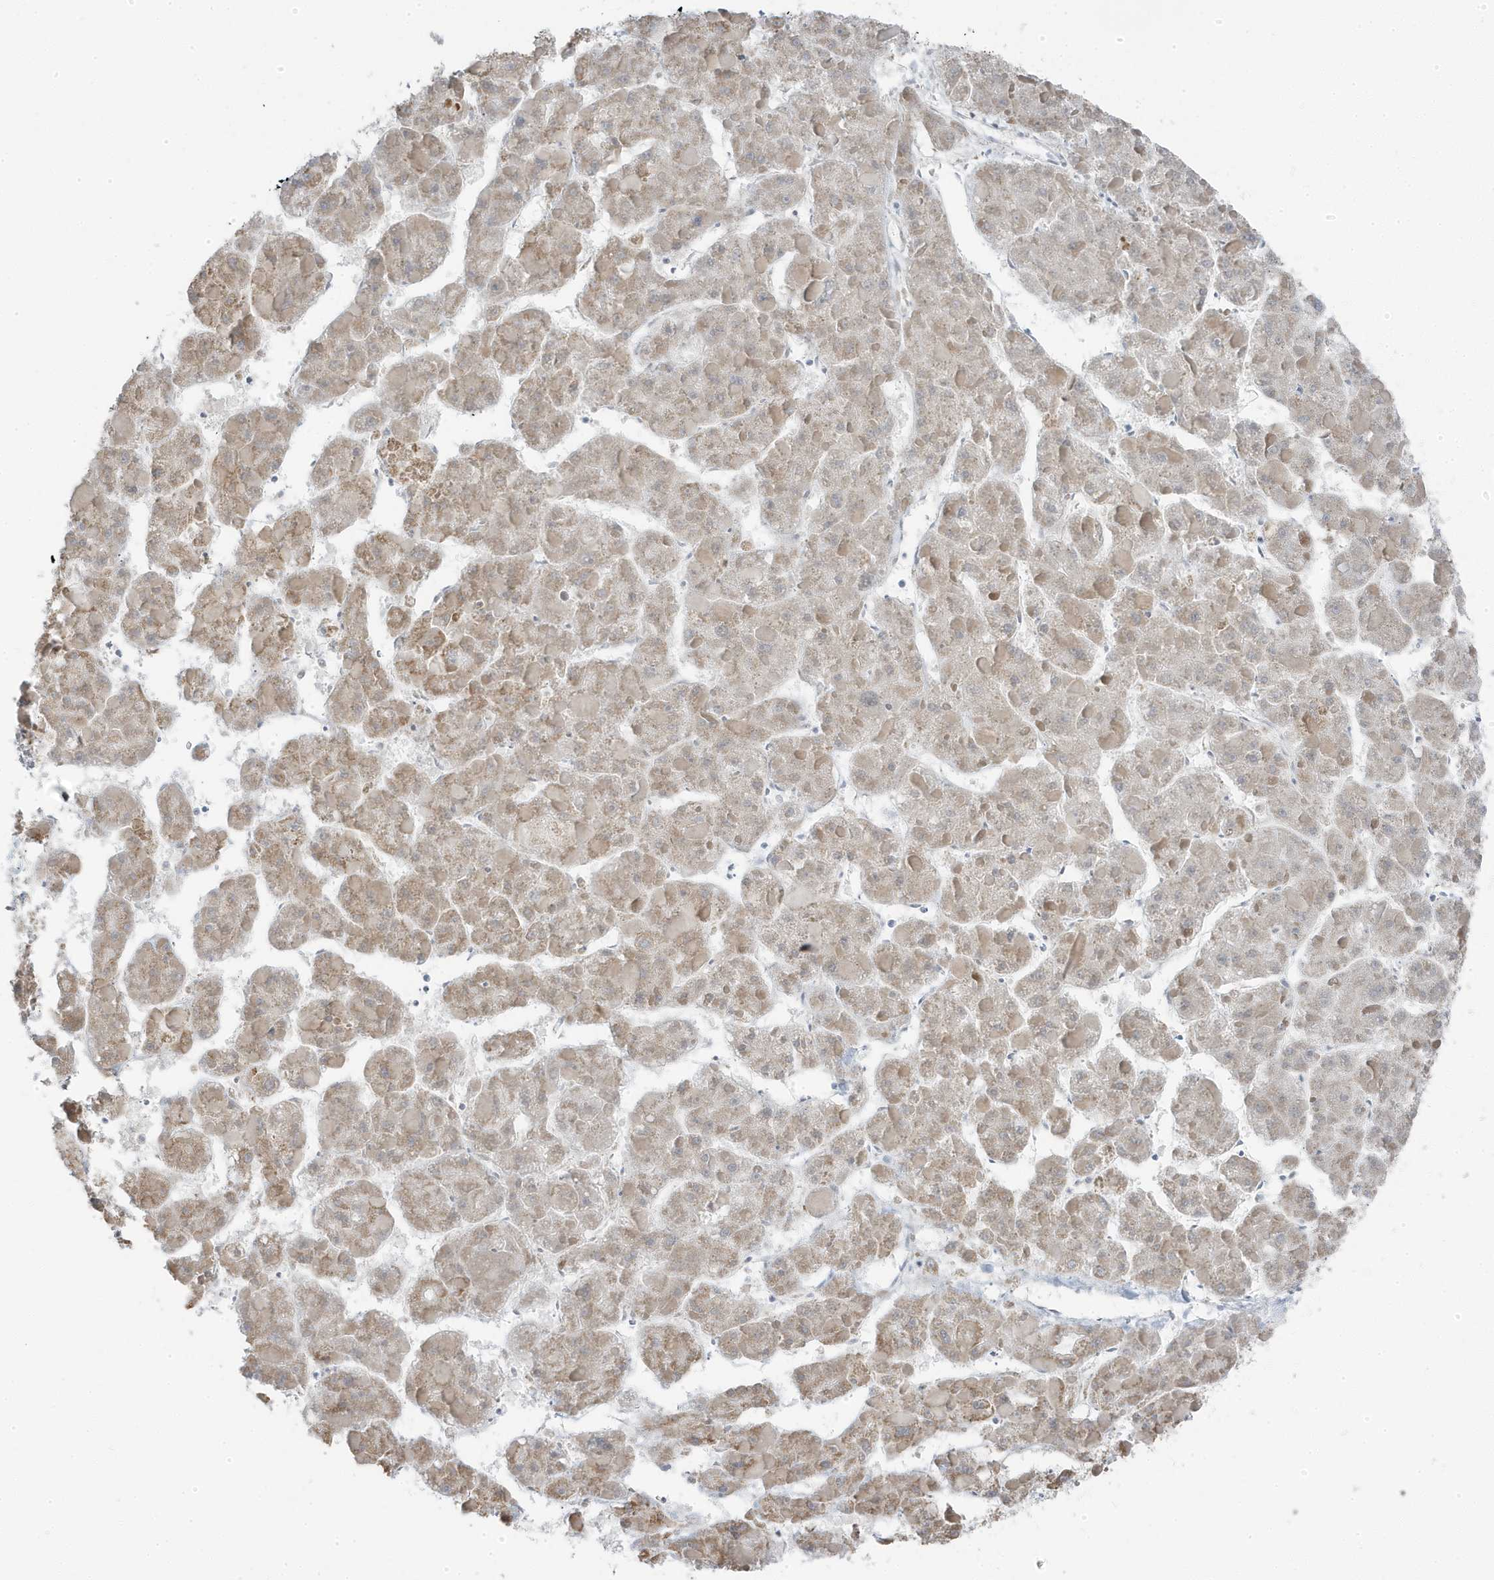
{"staining": {"intensity": "weak", "quantity": "25%-75%", "location": "cytoplasmic/membranous"}, "tissue": "liver cancer", "cell_type": "Tumor cells", "image_type": "cancer", "snomed": [{"axis": "morphology", "description": "Carcinoma, Hepatocellular, NOS"}, {"axis": "topography", "description": "Liver"}], "caption": "Liver hepatocellular carcinoma stained for a protein demonstrates weak cytoplasmic/membranous positivity in tumor cells.", "gene": "TSEN15", "patient": {"sex": "female", "age": 73}}